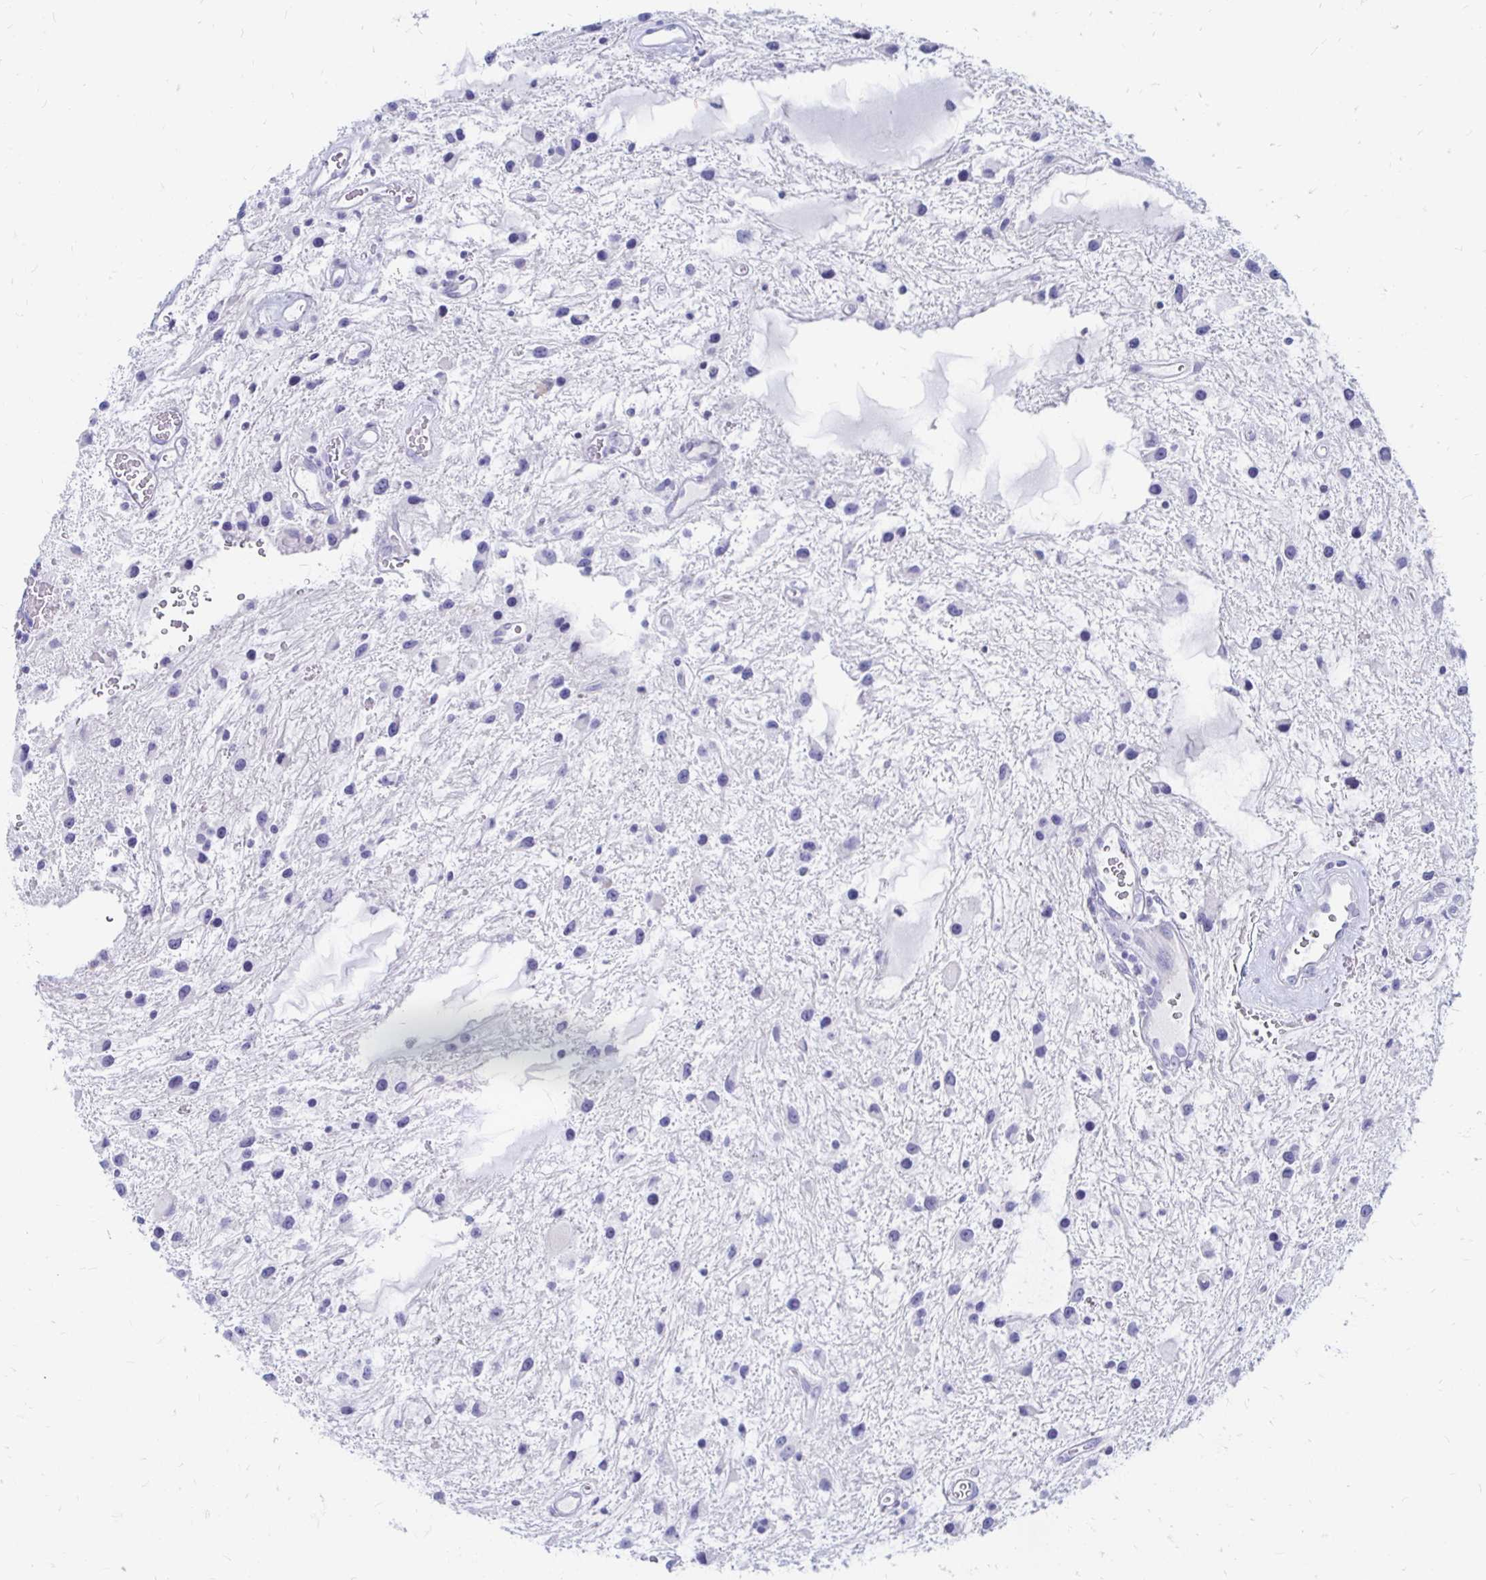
{"staining": {"intensity": "negative", "quantity": "none", "location": "none"}, "tissue": "glioma", "cell_type": "Tumor cells", "image_type": "cancer", "snomed": [{"axis": "morphology", "description": "Glioma, malignant, Low grade"}, {"axis": "topography", "description": "Cerebellum"}], "caption": "This is an IHC photomicrograph of human malignant glioma (low-grade). There is no expression in tumor cells.", "gene": "PEG10", "patient": {"sex": "female", "age": 14}}